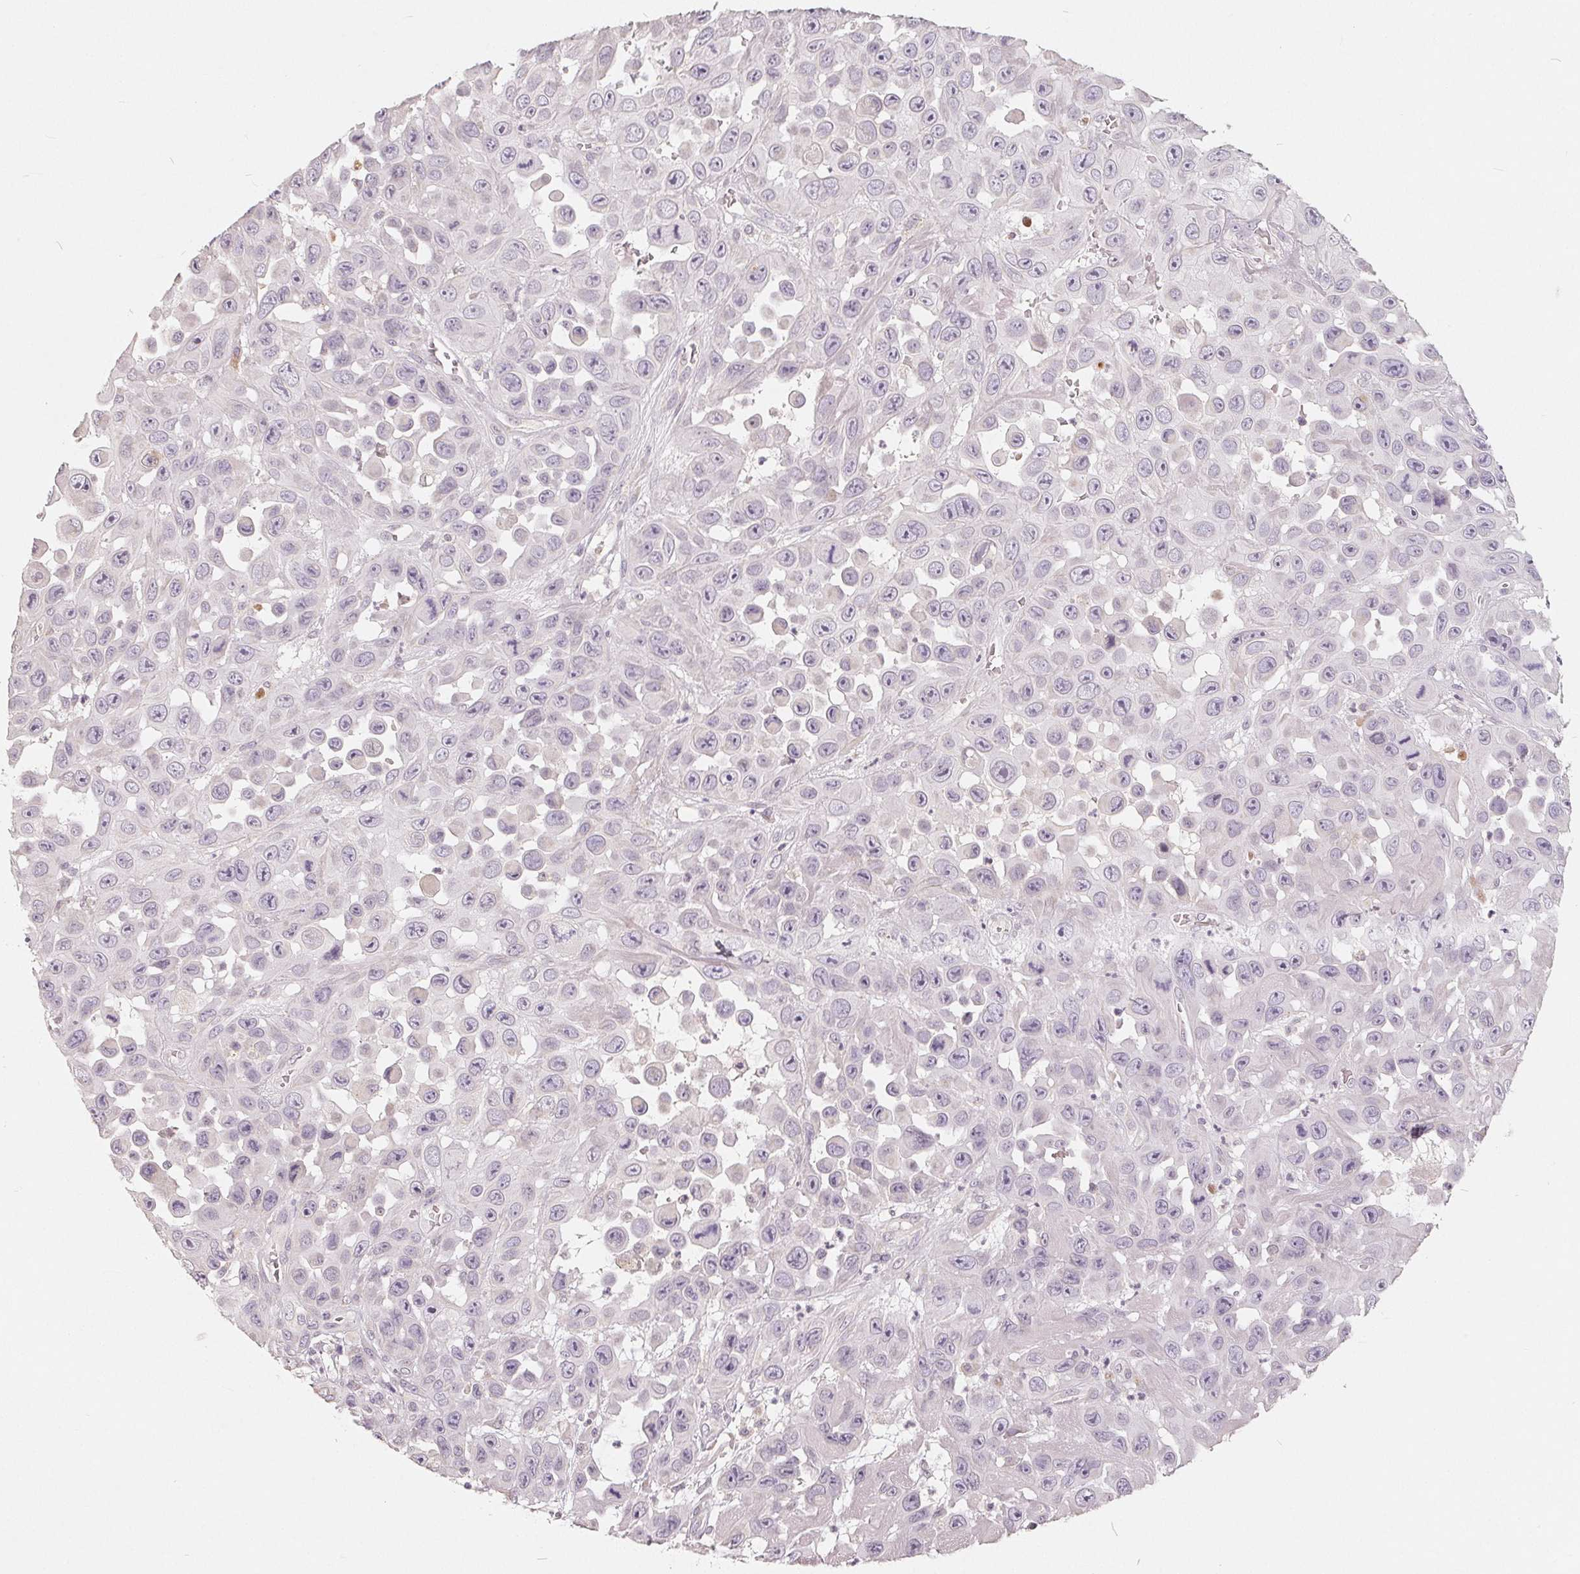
{"staining": {"intensity": "negative", "quantity": "none", "location": "none"}, "tissue": "skin cancer", "cell_type": "Tumor cells", "image_type": "cancer", "snomed": [{"axis": "morphology", "description": "Squamous cell carcinoma, NOS"}, {"axis": "topography", "description": "Skin"}], "caption": "DAB immunohistochemical staining of skin cancer displays no significant expression in tumor cells. Brightfield microscopy of IHC stained with DAB (3,3'-diaminobenzidine) (brown) and hematoxylin (blue), captured at high magnification.", "gene": "TMSB15B", "patient": {"sex": "male", "age": 81}}